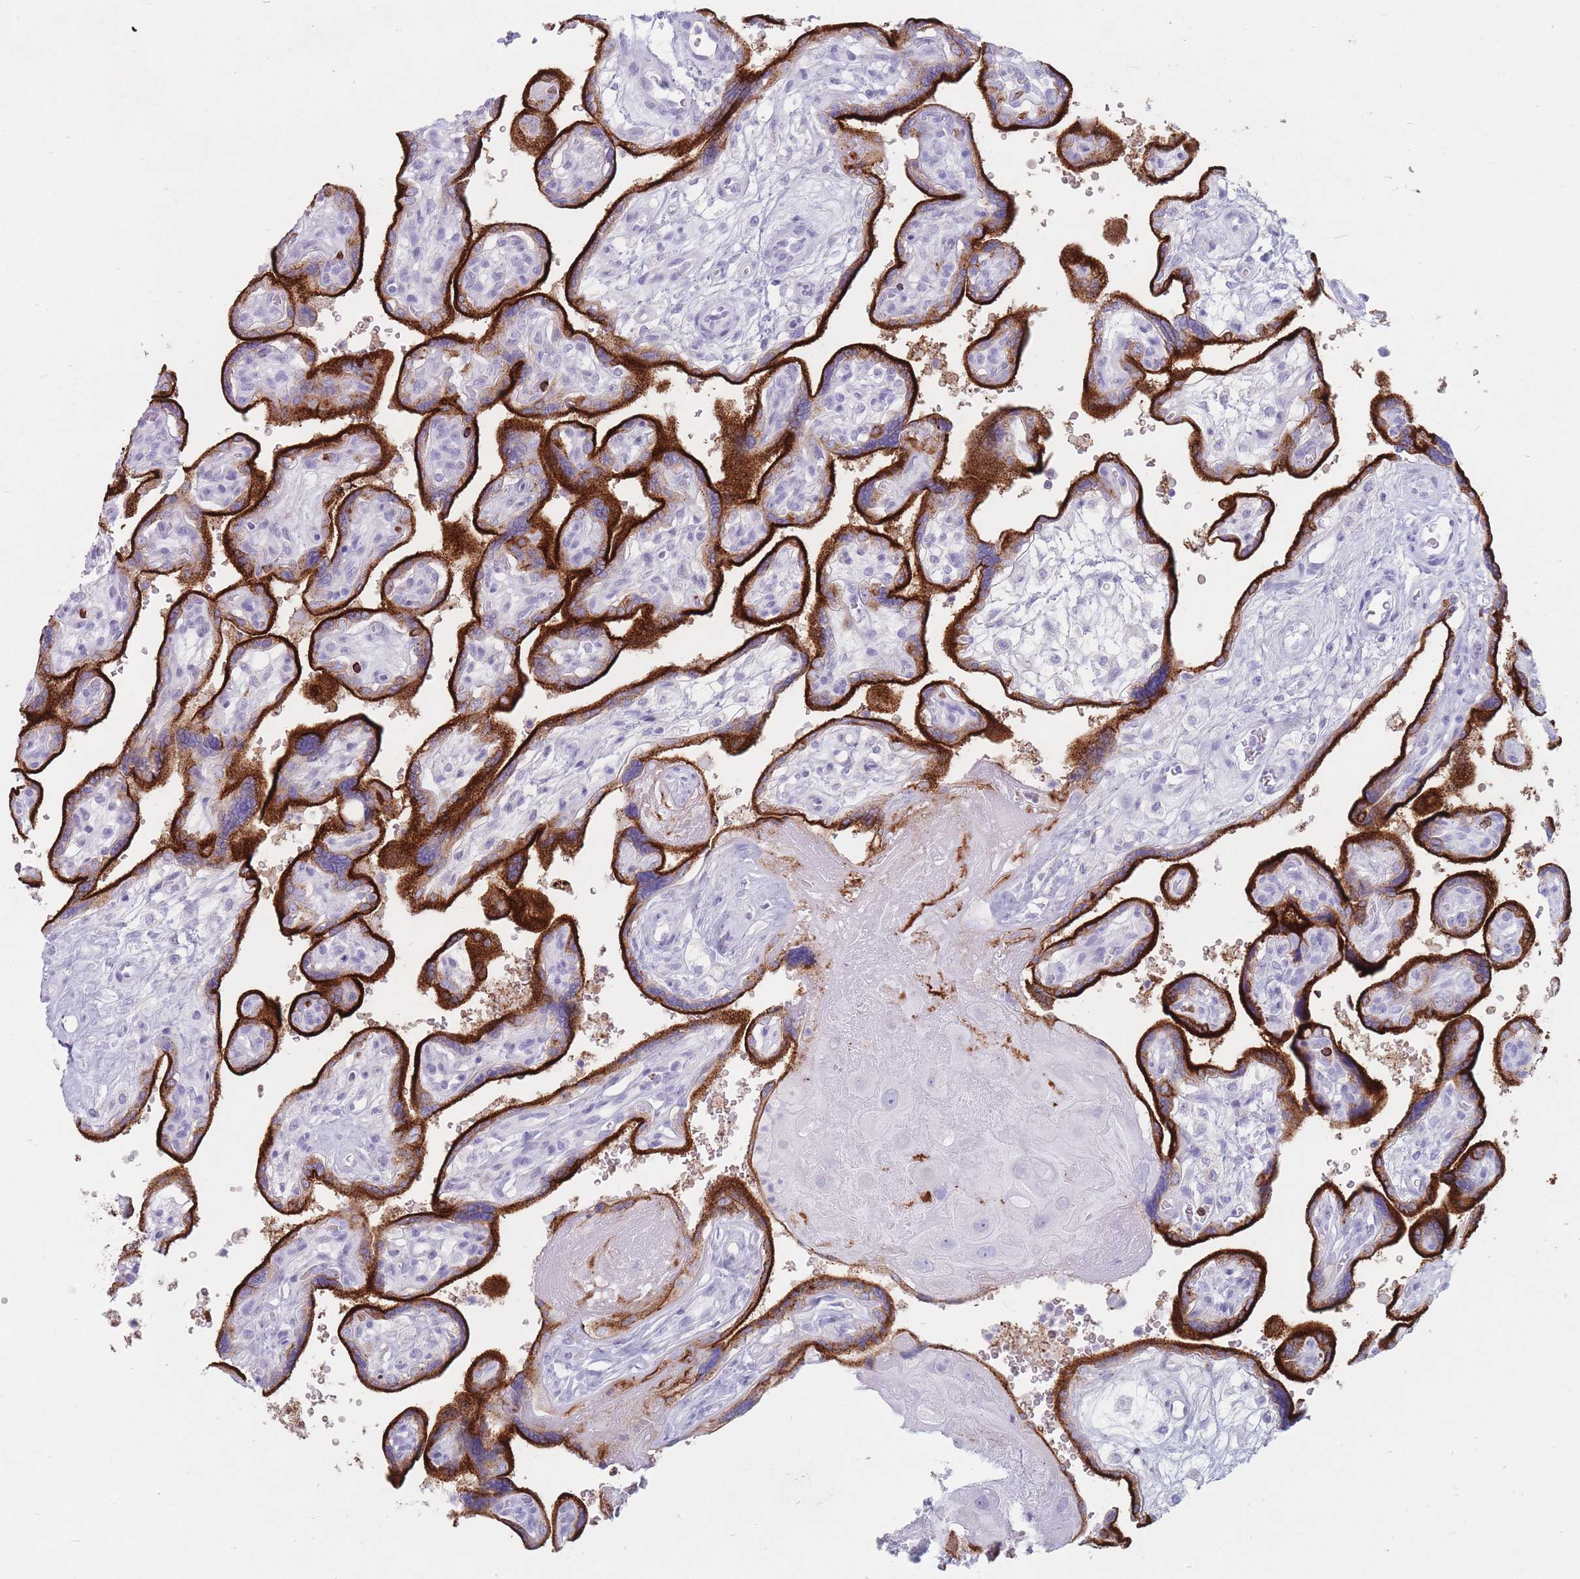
{"staining": {"intensity": "strong", "quantity": ">75%", "location": "cytoplasmic/membranous"}, "tissue": "placenta", "cell_type": "Trophoblastic cells", "image_type": "normal", "snomed": [{"axis": "morphology", "description": "Normal tissue, NOS"}, {"axis": "topography", "description": "Placenta"}], "caption": "Protein positivity by IHC demonstrates strong cytoplasmic/membranous staining in about >75% of trophoblastic cells in normal placenta. Nuclei are stained in blue.", "gene": "ST3GAL5", "patient": {"sex": "female", "age": 39}}